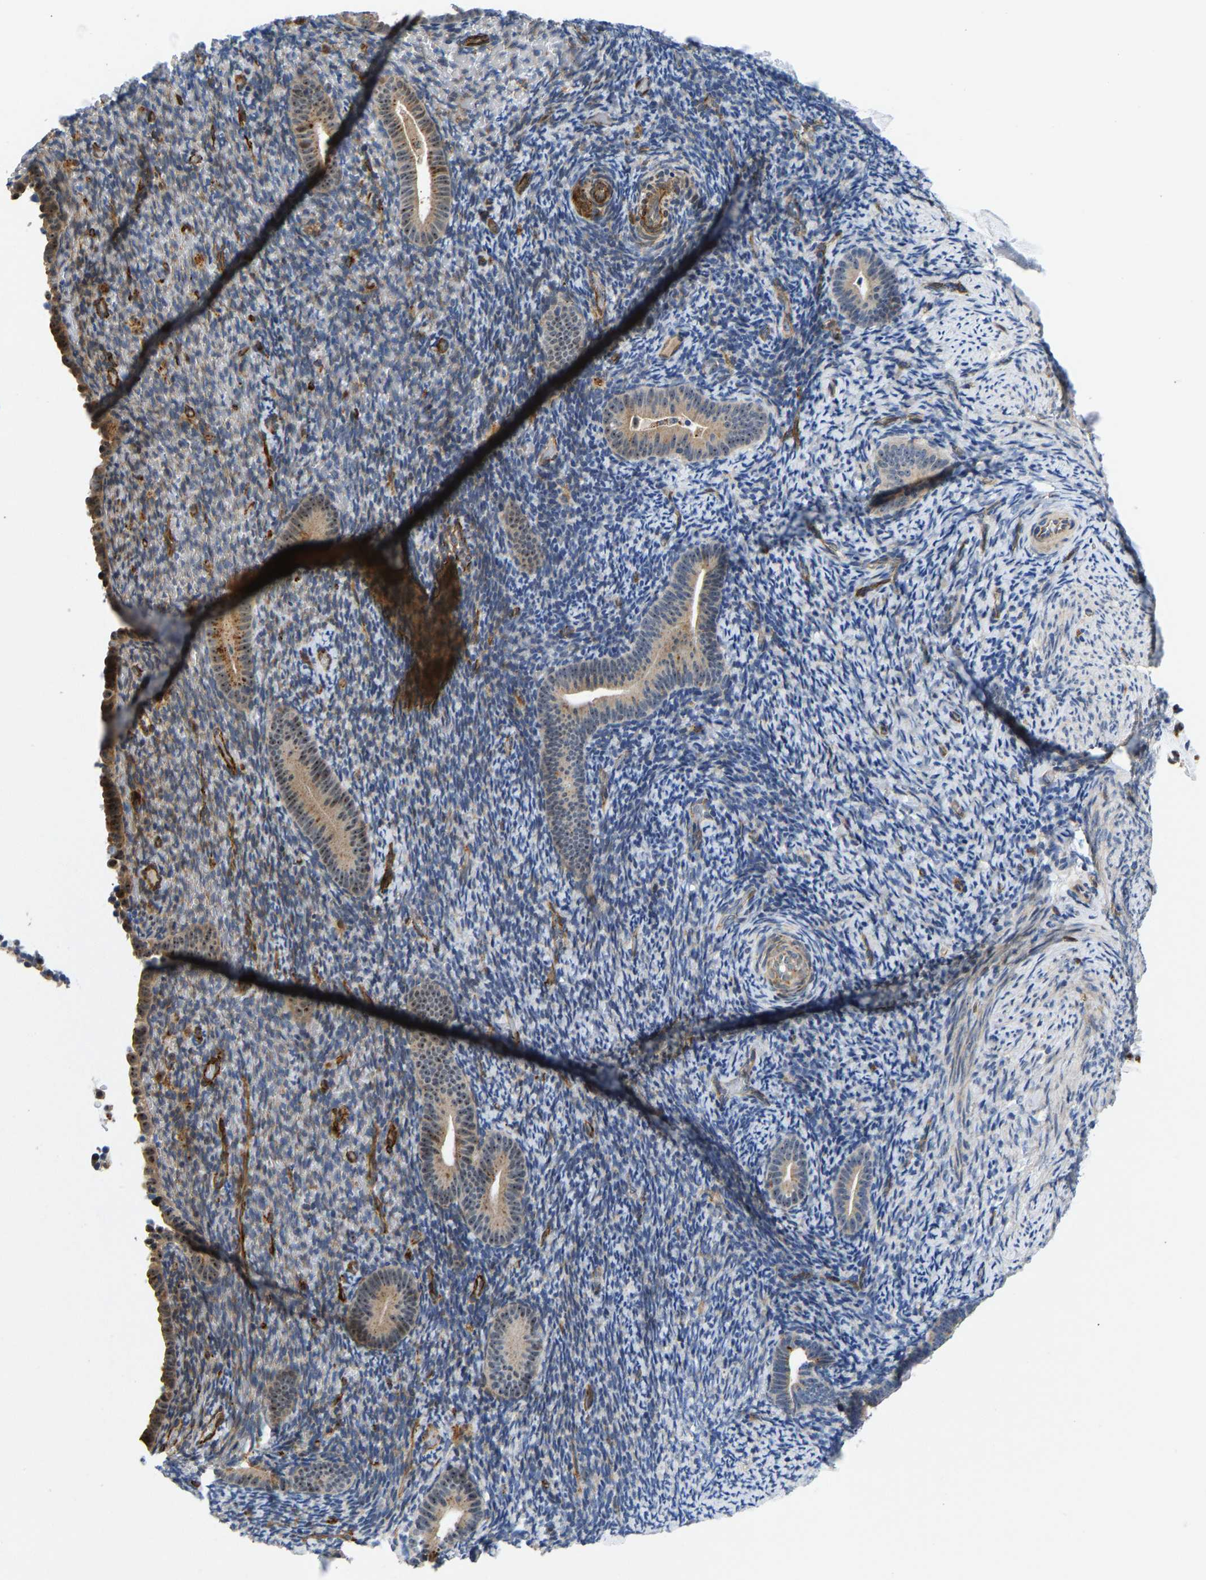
{"staining": {"intensity": "moderate", "quantity": "<25%", "location": "cytoplasmic/membranous"}, "tissue": "endometrium", "cell_type": "Cells in endometrial stroma", "image_type": "normal", "snomed": [{"axis": "morphology", "description": "Normal tissue, NOS"}, {"axis": "topography", "description": "Endometrium"}], "caption": "Immunohistochemistry (DAB (3,3'-diaminobenzidine)) staining of unremarkable human endometrium exhibits moderate cytoplasmic/membranous protein expression in about <25% of cells in endometrial stroma. The staining is performed using DAB brown chromogen to label protein expression. The nuclei are counter-stained blue using hematoxylin.", "gene": "RESF1", "patient": {"sex": "female", "age": 51}}